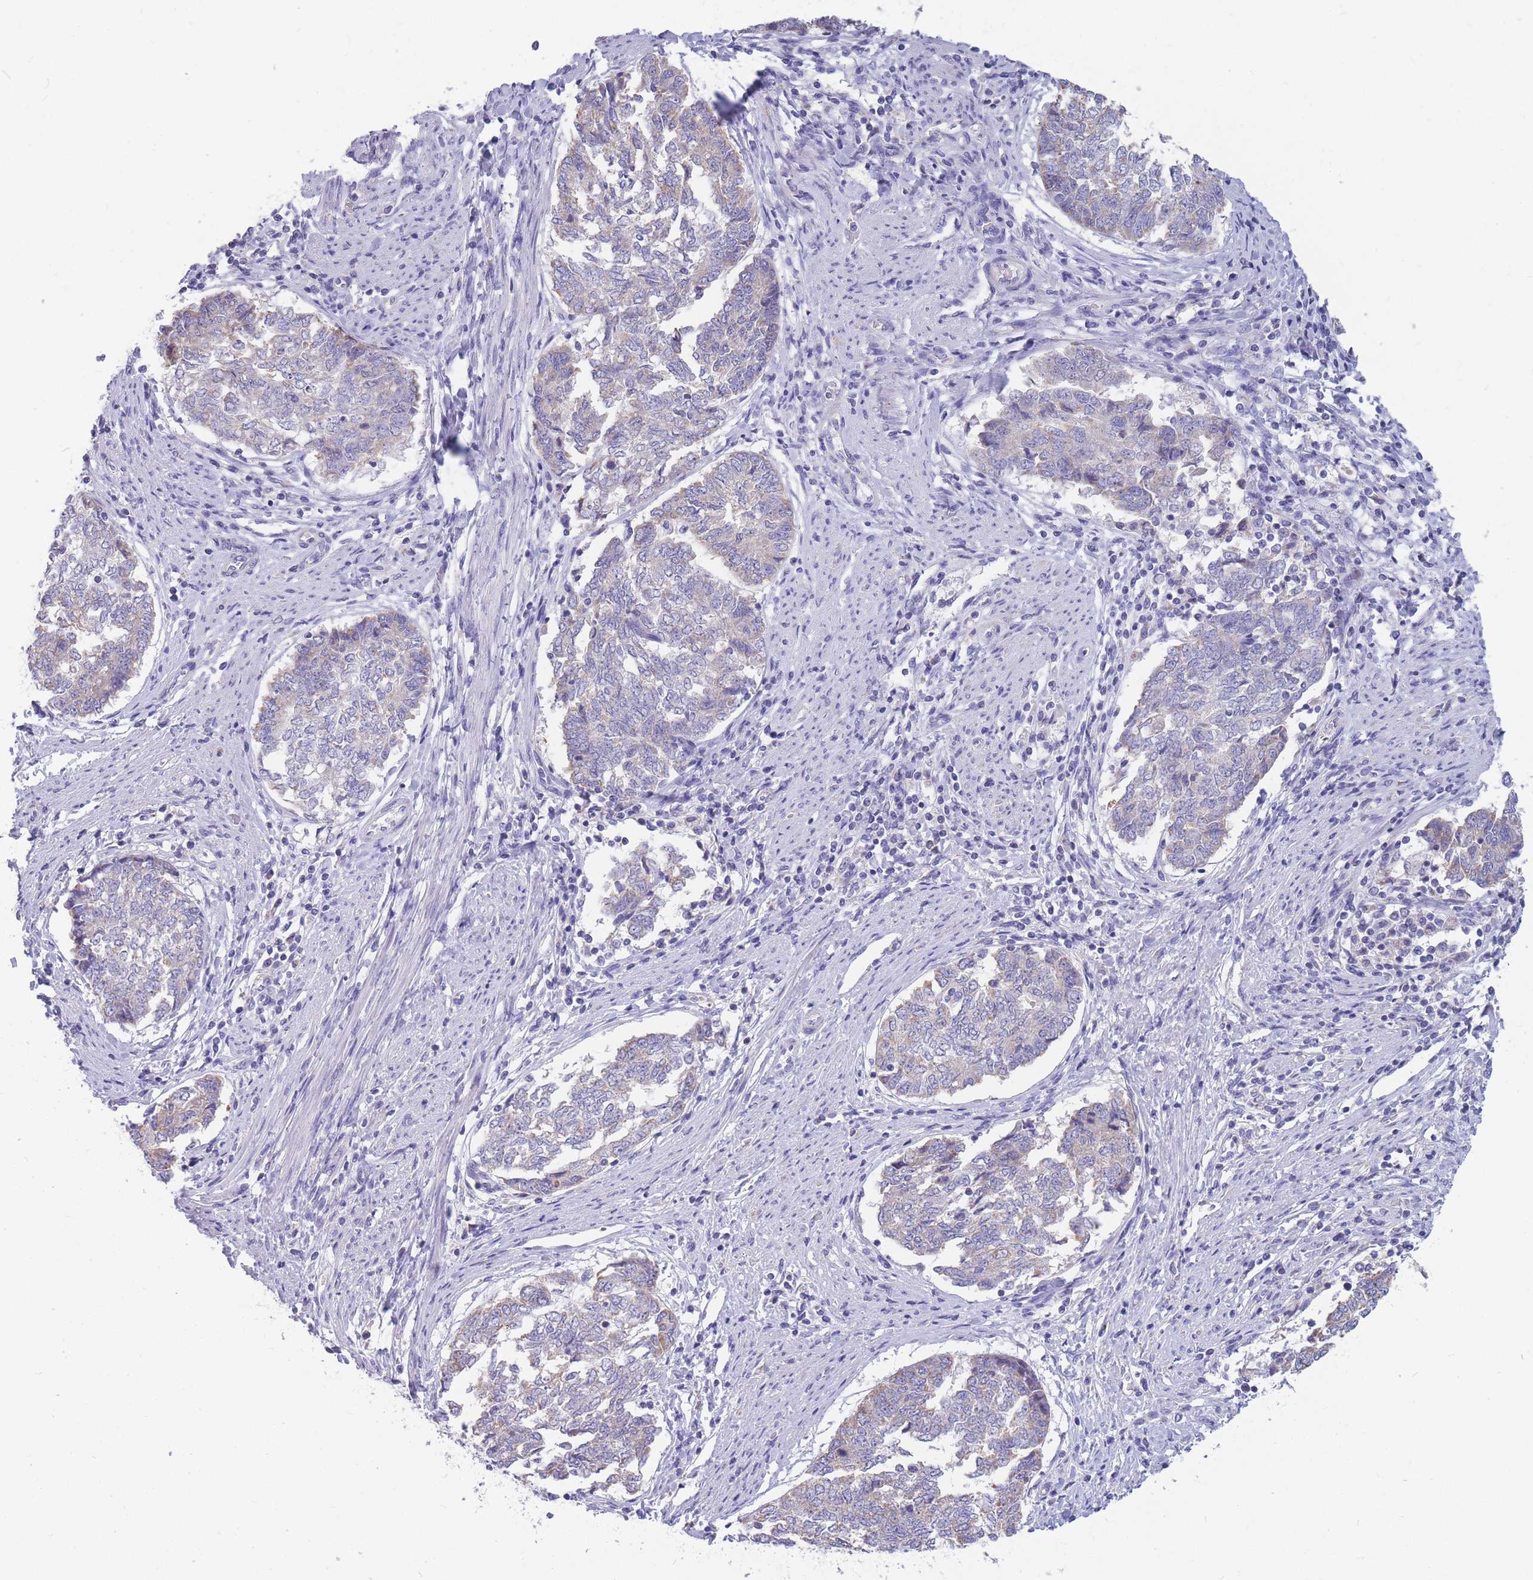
{"staining": {"intensity": "negative", "quantity": "none", "location": "none"}, "tissue": "endometrial cancer", "cell_type": "Tumor cells", "image_type": "cancer", "snomed": [{"axis": "morphology", "description": "Adenocarcinoma, NOS"}, {"axis": "topography", "description": "Endometrium"}], "caption": "Tumor cells are negative for protein expression in human endometrial cancer (adenocarcinoma).", "gene": "DHRS11", "patient": {"sex": "female", "age": 80}}